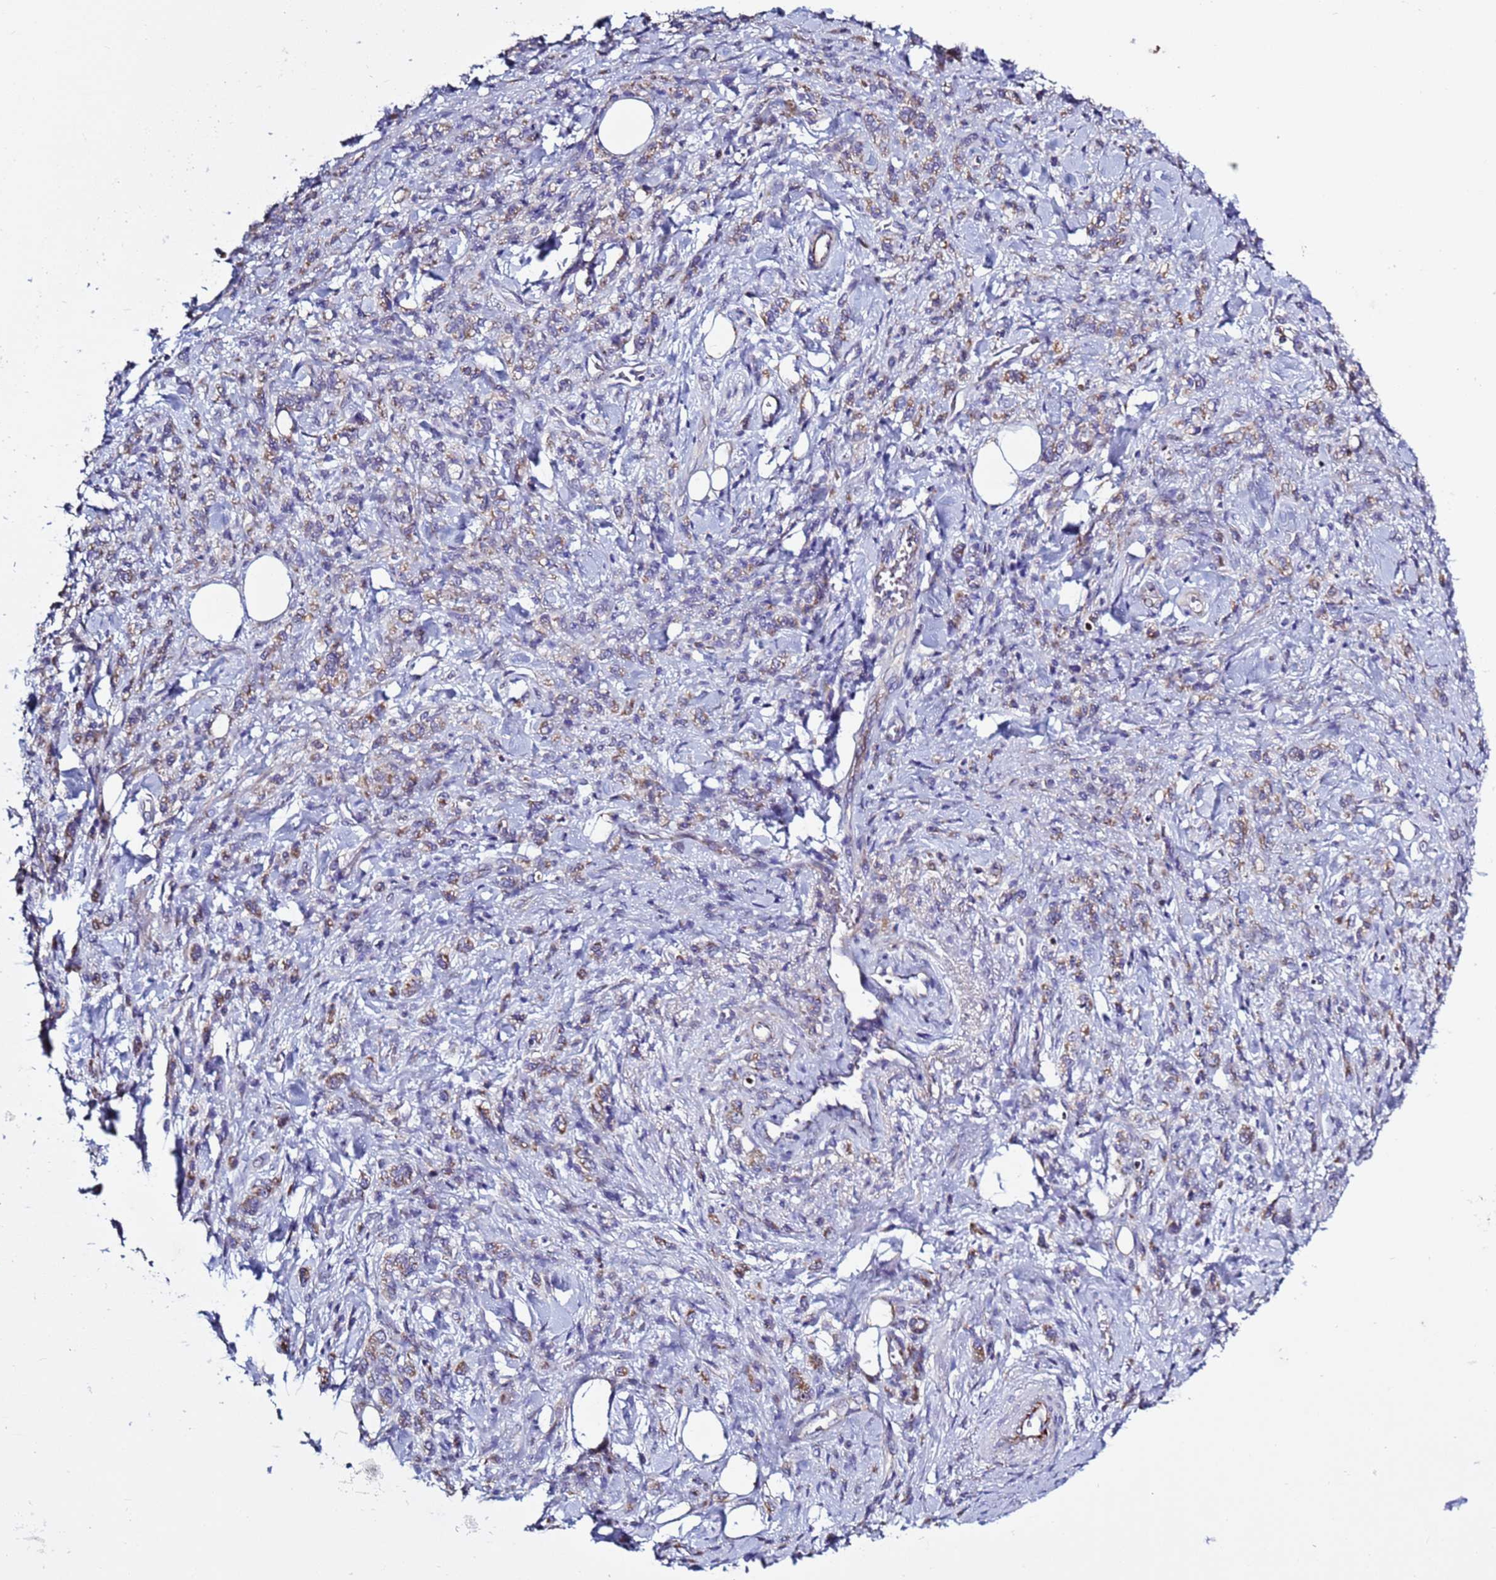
{"staining": {"intensity": "moderate", "quantity": ">75%", "location": "cytoplasmic/membranous"}, "tissue": "stomach cancer", "cell_type": "Tumor cells", "image_type": "cancer", "snomed": [{"axis": "morphology", "description": "Adenocarcinoma, NOS"}, {"axis": "topography", "description": "Stomach"}], "caption": "Human stomach adenocarcinoma stained with a brown dye displays moderate cytoplasmic/membranous positive expression in approximately >75% of tumor cells.", "gene": "ABHD17B", "patient": {"sex": "male", "age": 77}}